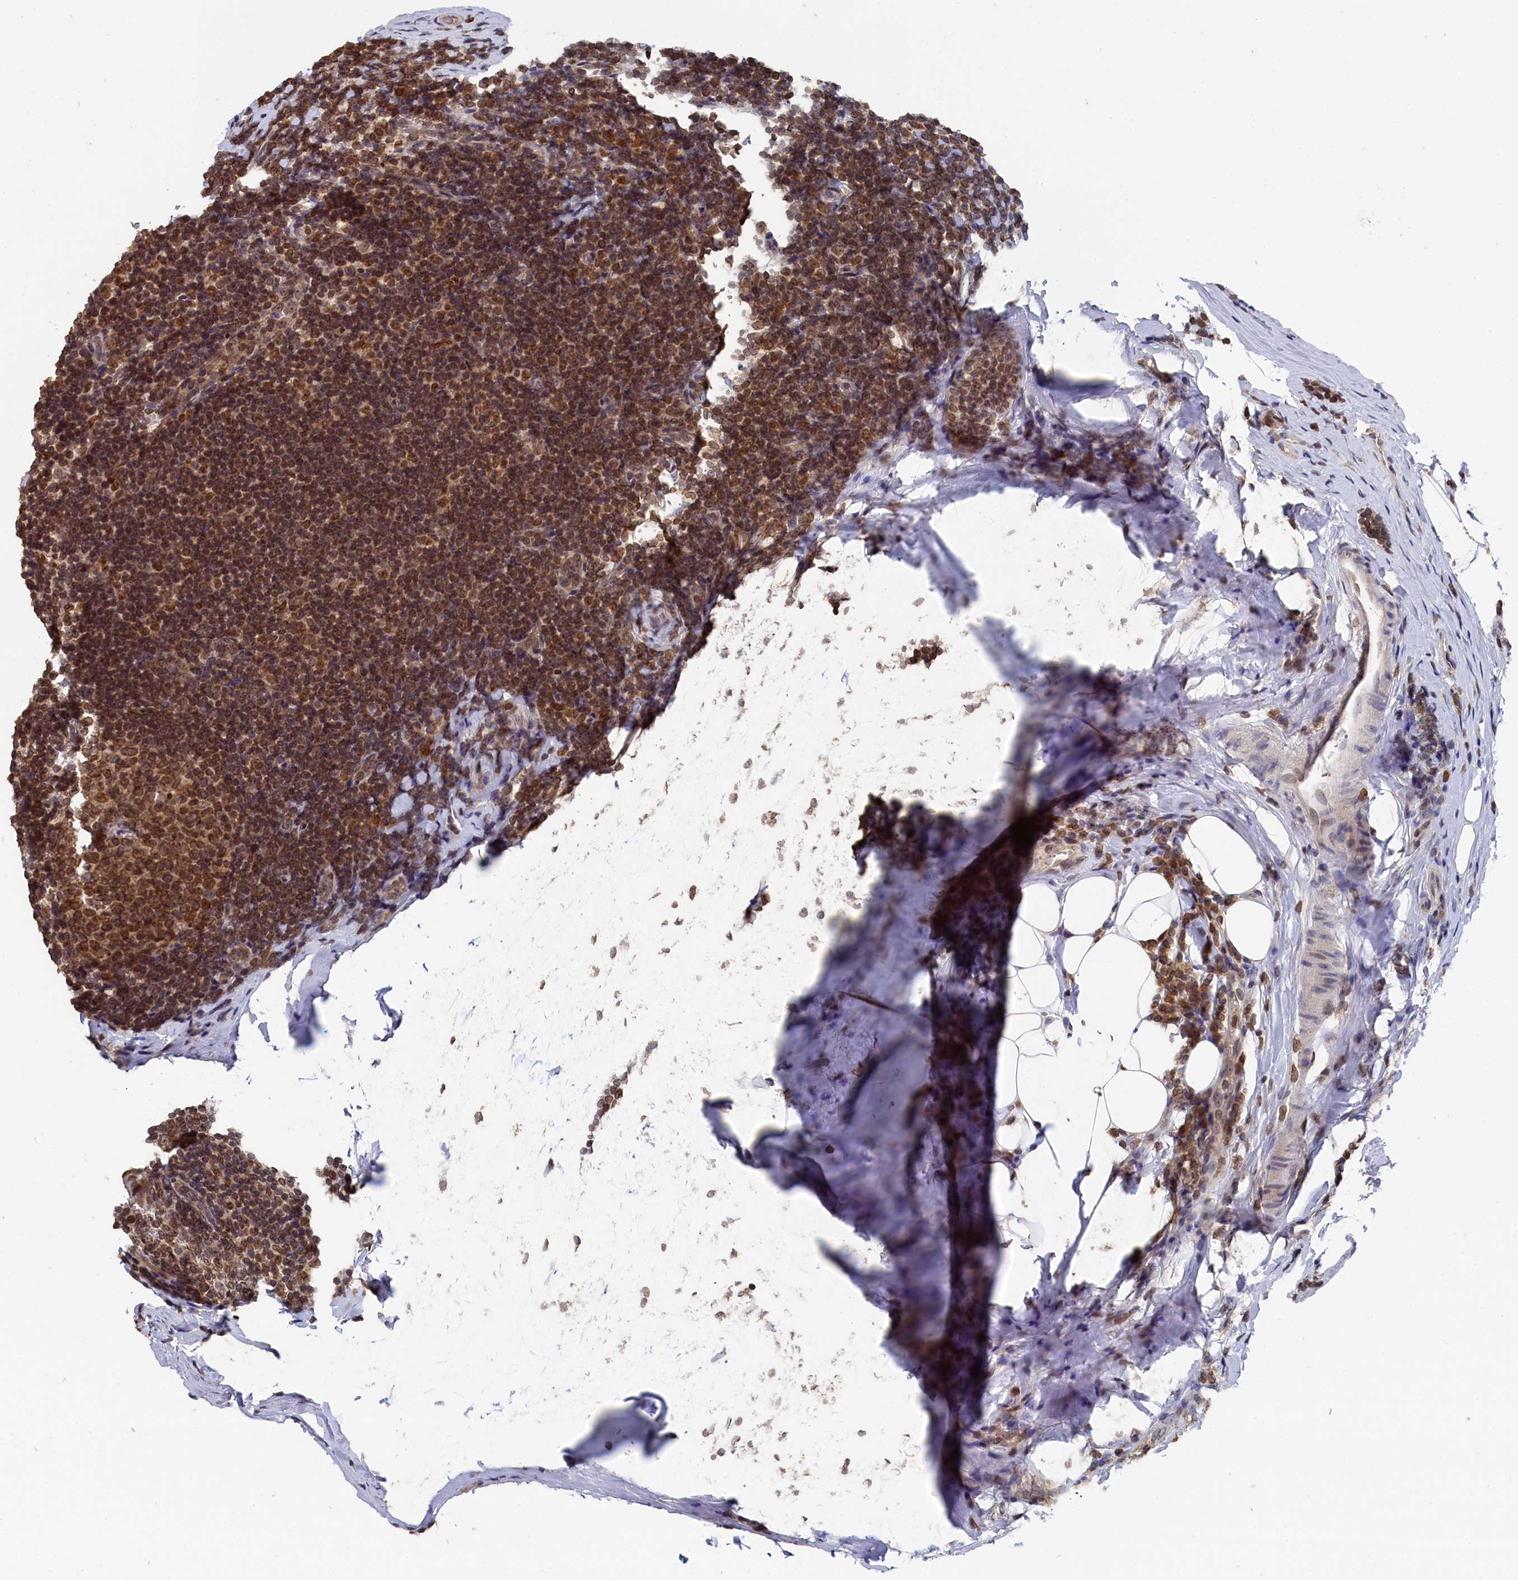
{"staining": {"intensity": "moderate", "quantity": ">75%", "location": "cytoplasmic/membranous,nuclear"}, "tissue": "tonsil", "cell_type": "Germinal center cells", "image_type": "normal", "snomed": [{"axis": "morphology", "description": "Normal tissue, NOS"}, {"axis": "topography", "description": "Tonsil"}], "caption": "The histopathology image displays immunohistochemical staining of normal tonsil. There is moderate cytoplasmic/membranous,nuclear expression is appreciated in about >75% of germinal center cells.", "gene": "ANKEF1", "patient": {"sex": "male", "age": 37}}